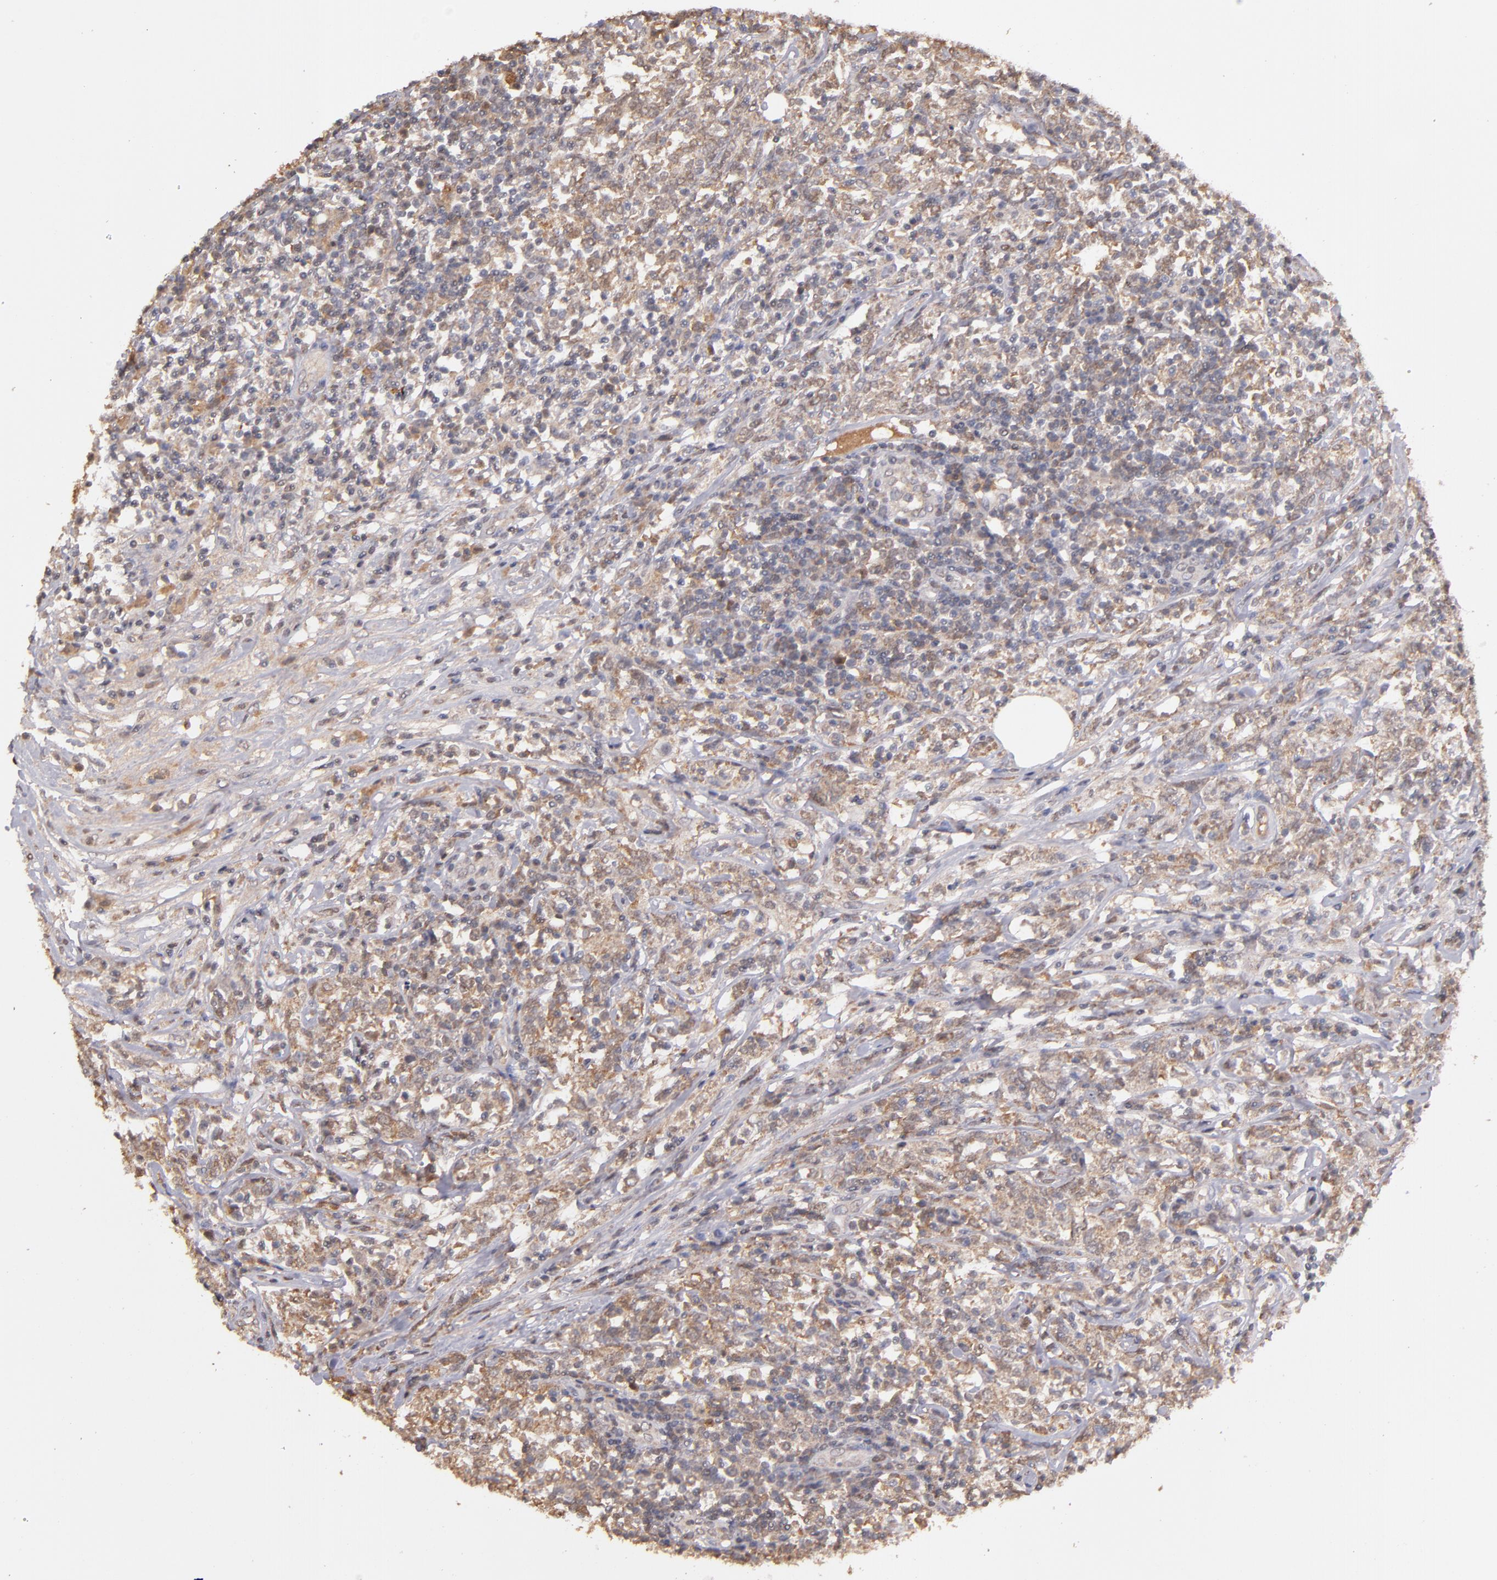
{"staining": {"intensity": "moderate", "quantity": ">75%", "location": "cytoplasmic/membranous"}, "tissue": "lymphoma", "cell_type": "Tumor cells", "image_type": "cancer", "snomed": [{"axis": "morphology", "description": "Malignant lymphoma, non-Hodgkin's type, High grade"}, {"axis": "topography", "description": "Lymph node"}], "caption": "High-grade malignant lymphoma, non-Hodgkin's type was stained to show a protein in brown. There is medium levels of moderate cytoplasmic/membranous staining in approximately >75% of tumor cells.", "gene": "SERPINC1", "patient": {"sex": "female", "age": 84}}